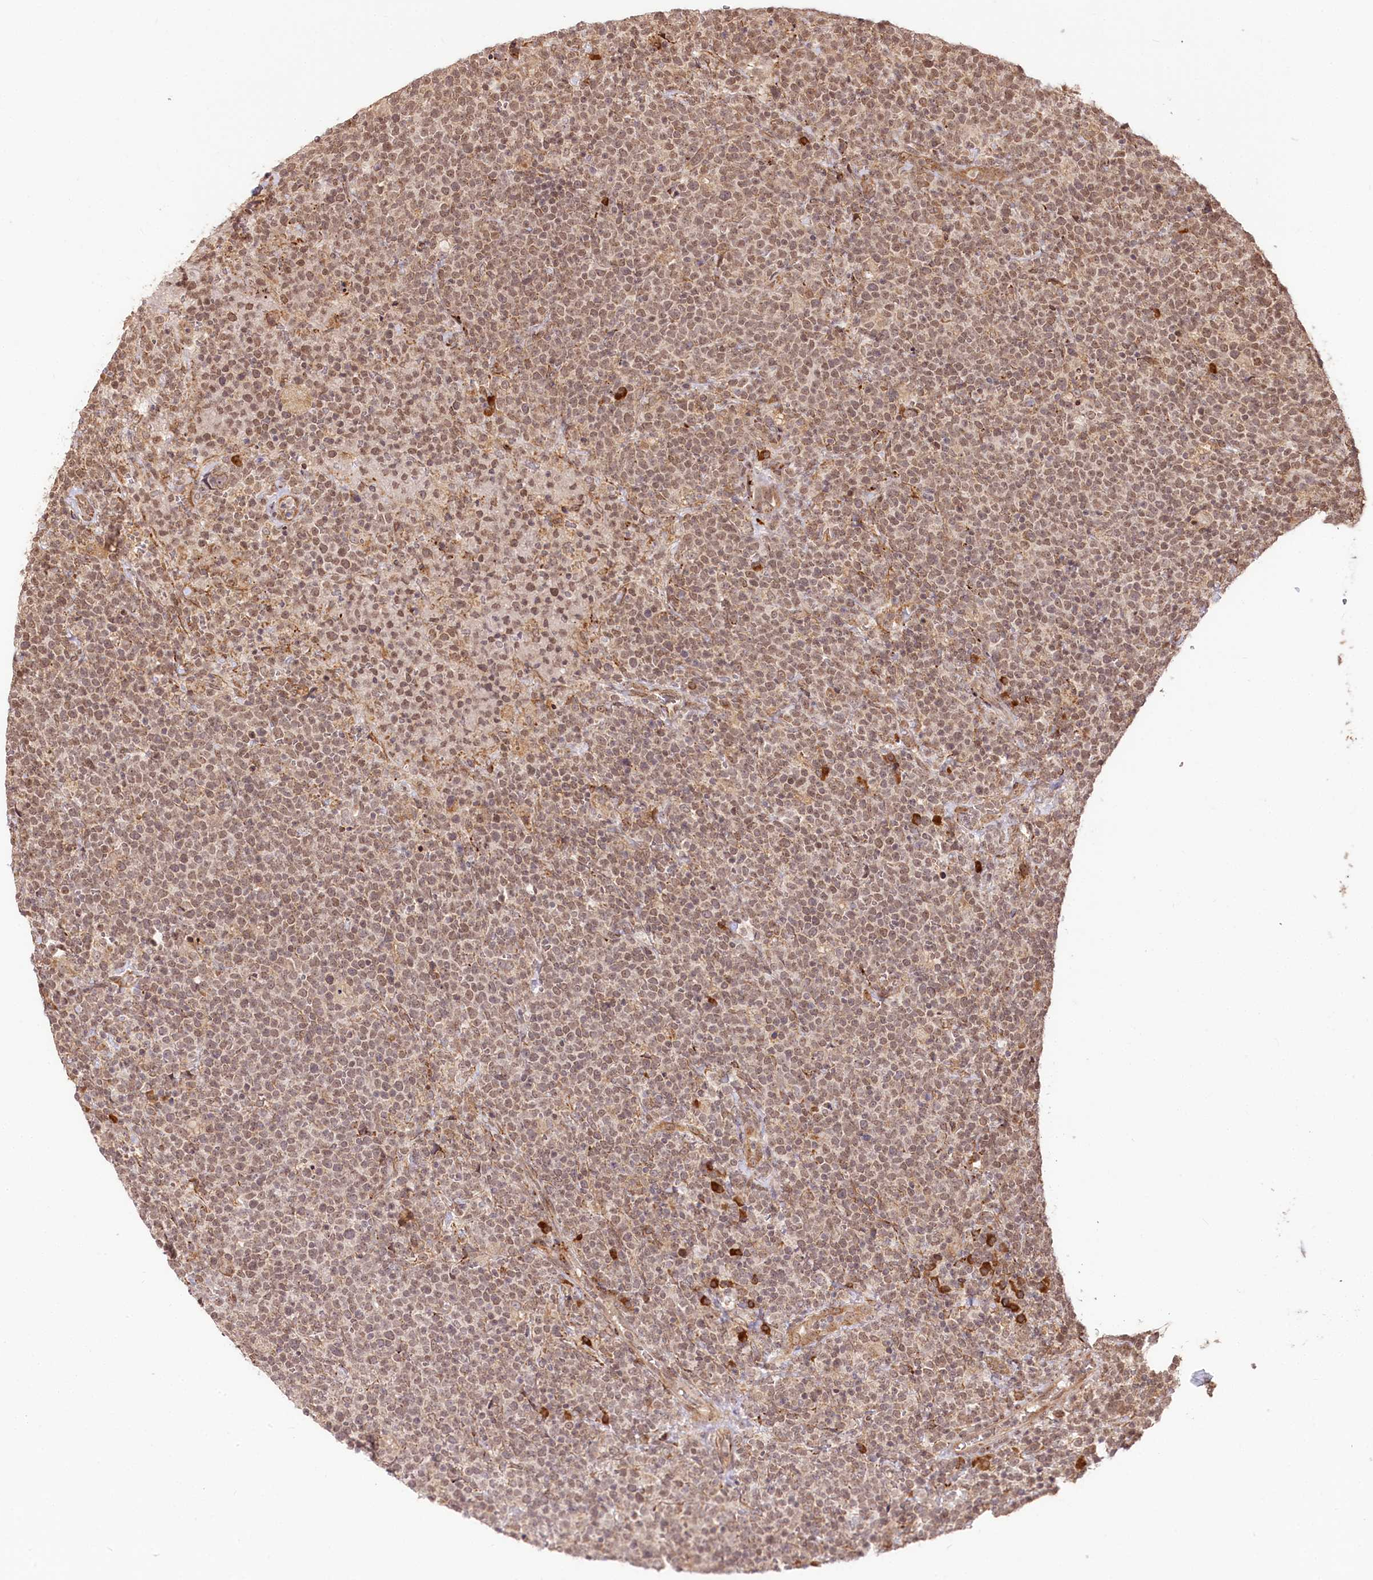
{"staining": {"intensity": "moderate", "quantity": ">75%", "location": "cytoplasmic/membranous,nuclear"}, "tissue": "lymphoma", "cell_type": "Tumor cells", "image_type": "cancer", "snomed": [{"axis": "morphology", "description": "Malignant lymphoma, non-Hodgkin's type, High grade"}, {"axis": "topography", "description": "Lymph node"}], "caption": "Protein staining exhibits moderate cytoplasmic/membranous and nuclear positivity in about >75% of tumor cells in lymphoma.", "gene": "ENSG00000144785", "patient": {"sex": "male", "age": 61}}